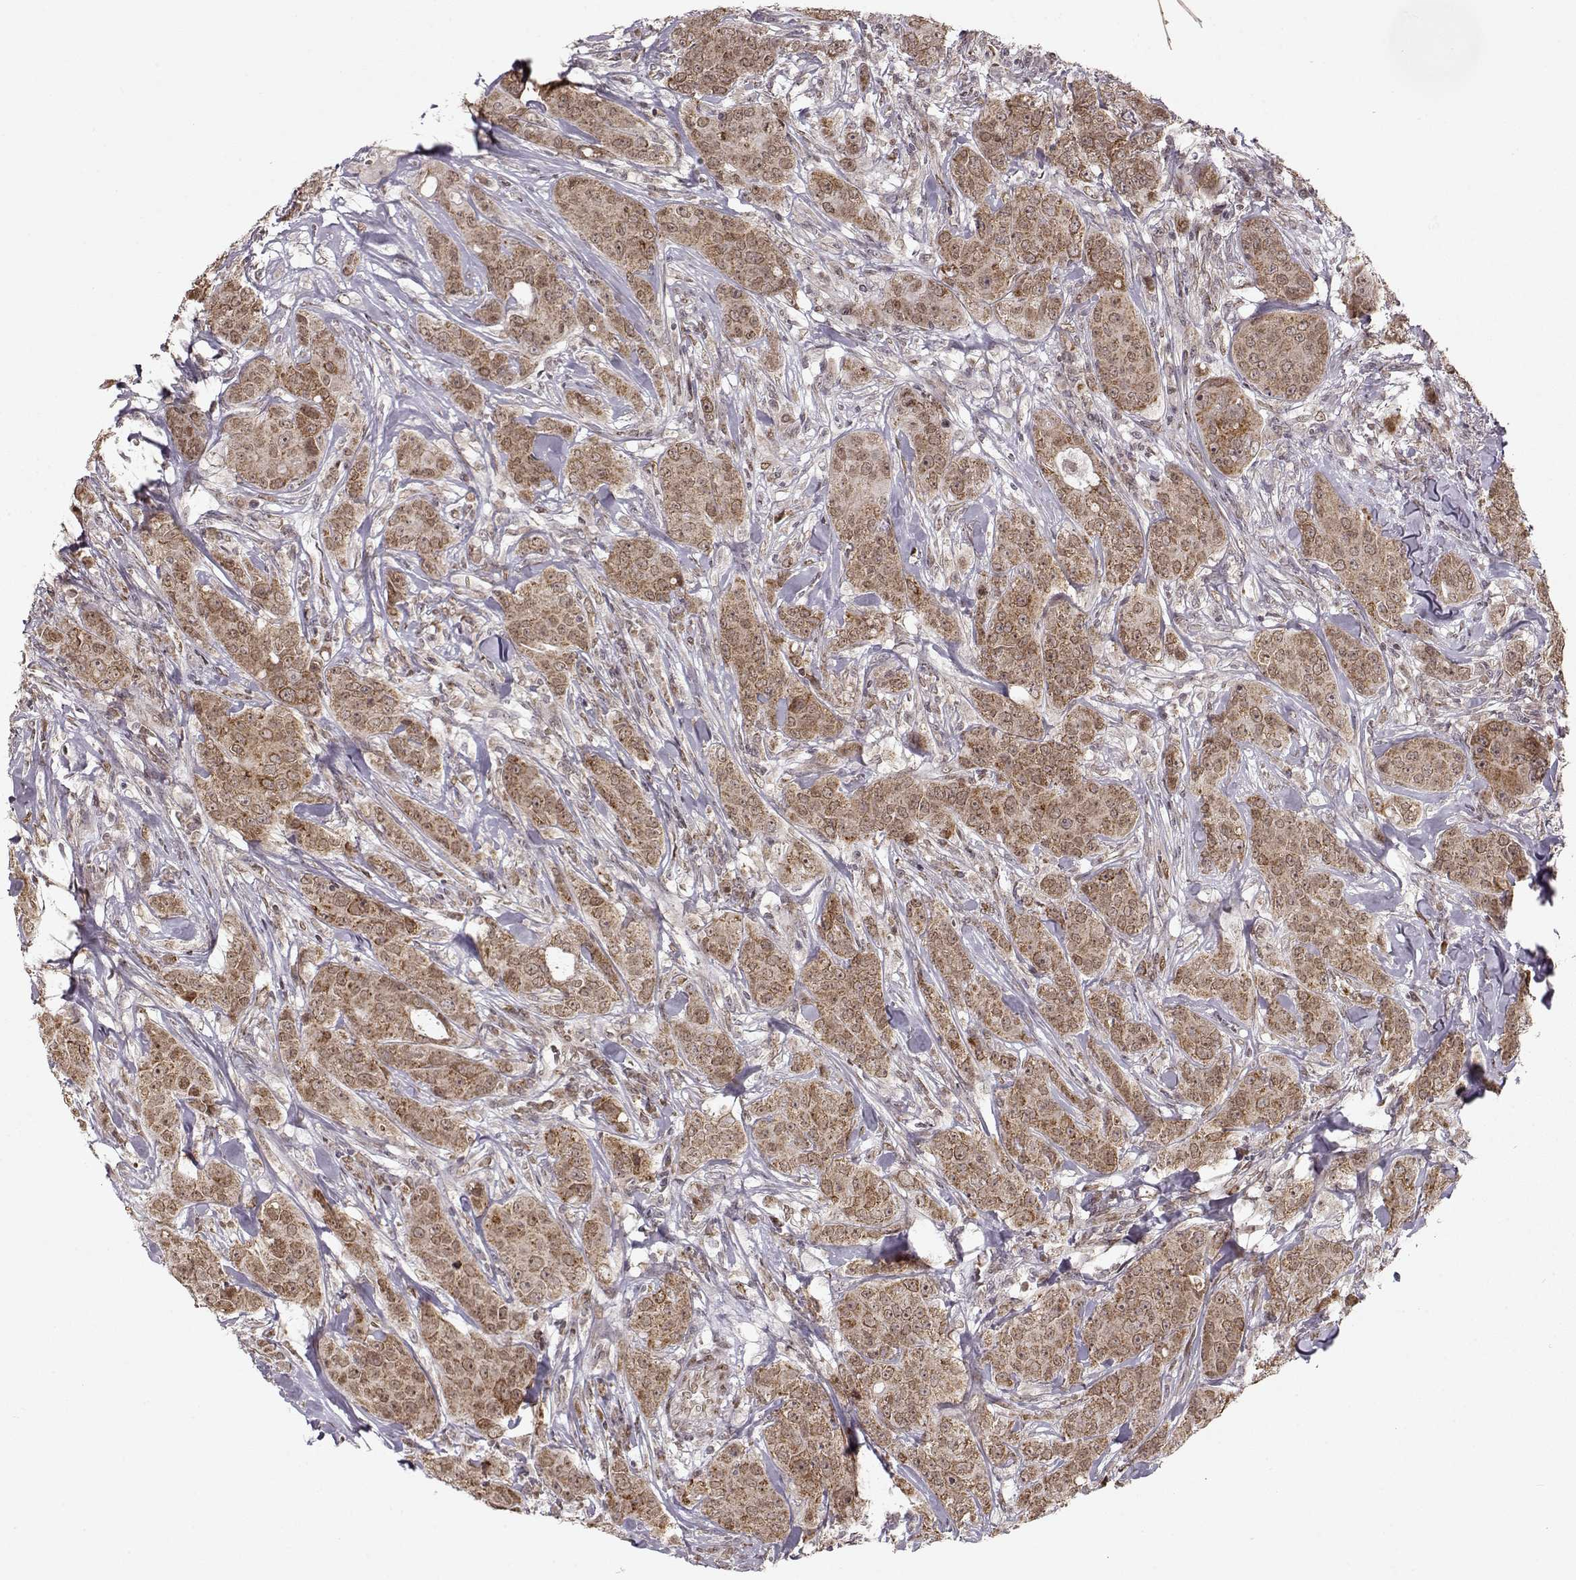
{"staining": {"intensity": "moderate", "quantity": ">75%", "location": "cytoplasmic/membranous"}, "tissue": "breast cancer", "cell_type": "Tumor cells", "image_type": "cancer", "snomed": [{"axis": "morphology", "description": "Duct carcinoma"}, {"axis": "topography", "description": "Breast"}], "caption": "Infiltrating ductal carcinoma (breast) was stained to show a protein in brown. There is medium levels of moderate cytoplasmic/membranous positivity in approximately >75% of tumor cells. The protein of interest is shown in brown color, while the nuclei are stained blue.", "gene": "RAI1", "patient": {"sex": "female", "age": 43}}